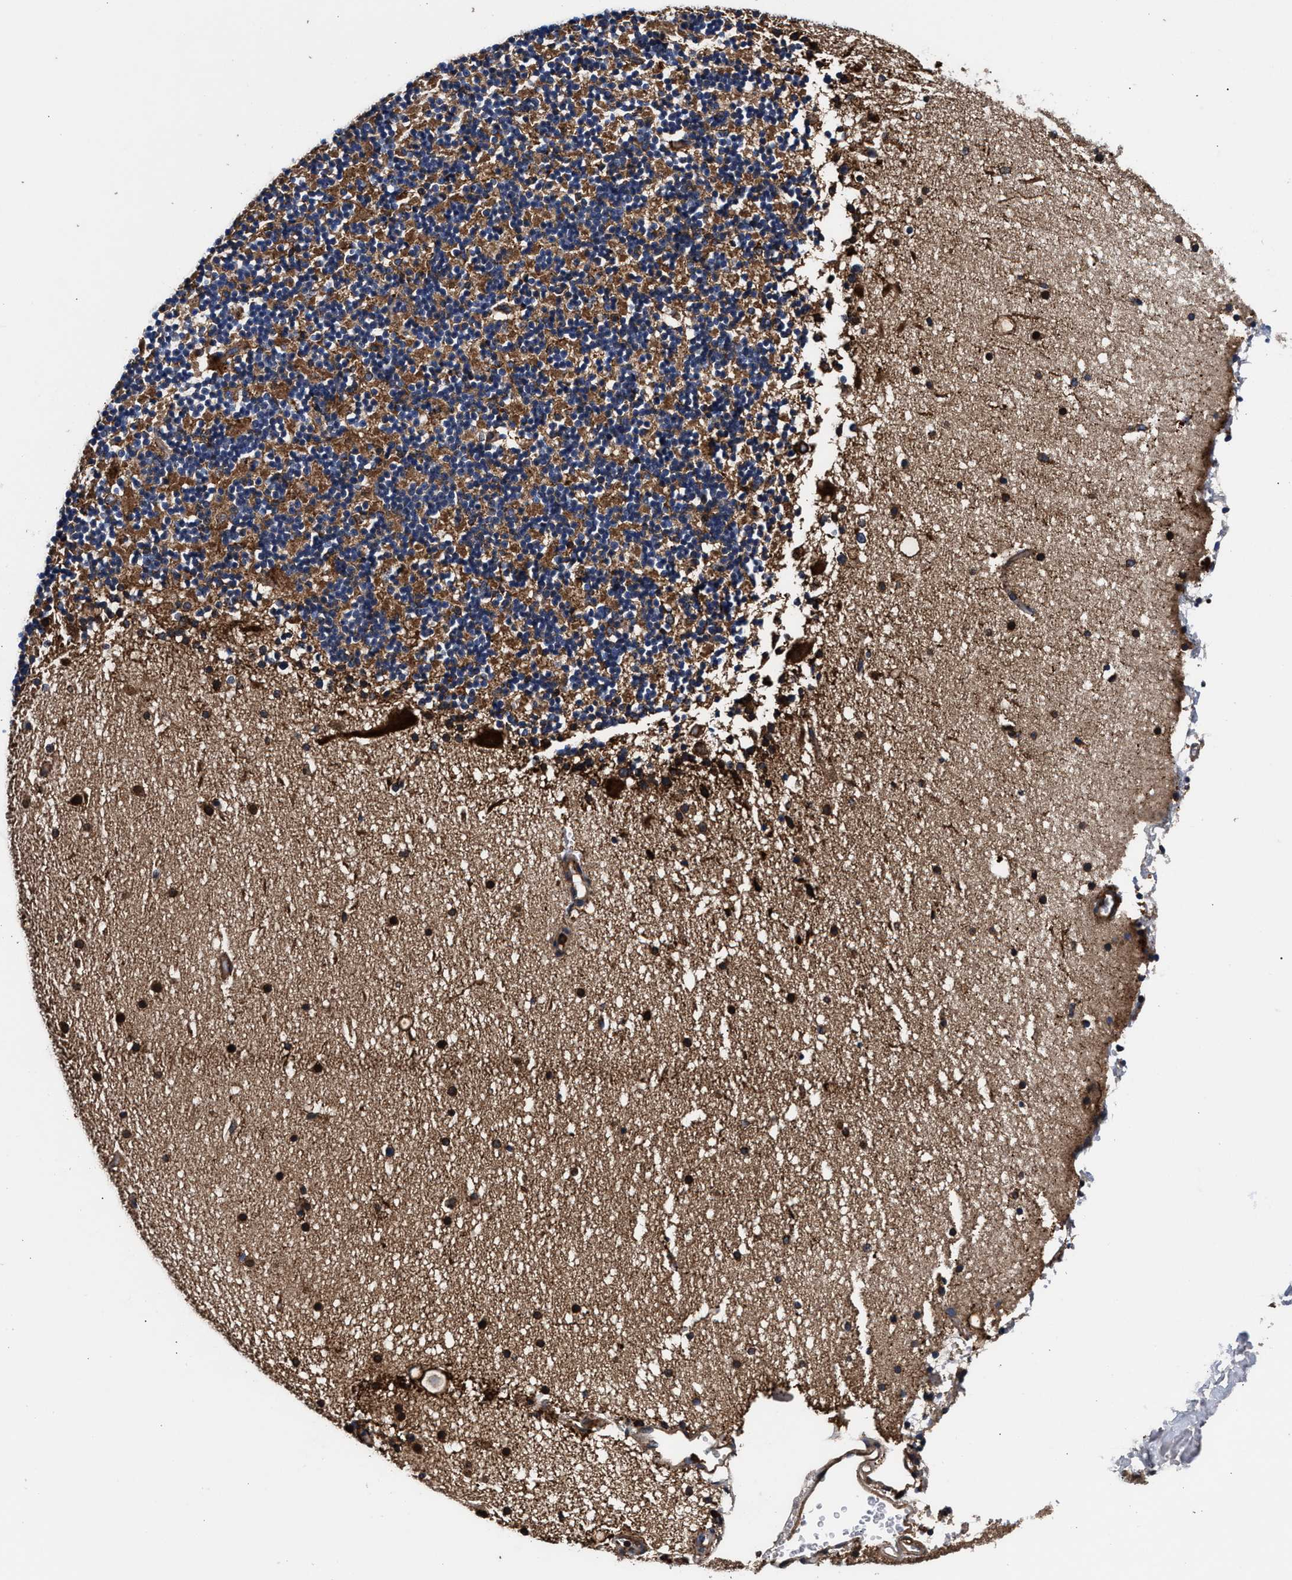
{"staining": {"intensity": "moderate", "quantity": ">75%", "location": "cytoplasmic/membranous"}, "tissue": "cerebellum", "cell_type": "Cells in granular layer", "image_type": "normal", "snomed": [{"axis": "morphology", "description": "Normal tissue, NOS"}, {"axis": "topography", "description": "Cerebellum"}], "caption": "Benign cerebellum exhibits moderate cytoplasmic/membranous expression in about >75% of cells in granular layer, visualized by immunohistochemistry. The protein of interest is stained brown, and the nuclei are stained in blue (DAB IHC with brightfield microscopy, high magnification).", "gene": "ENSG00000286112", "patient": {"sex": "male", "age": 57}}